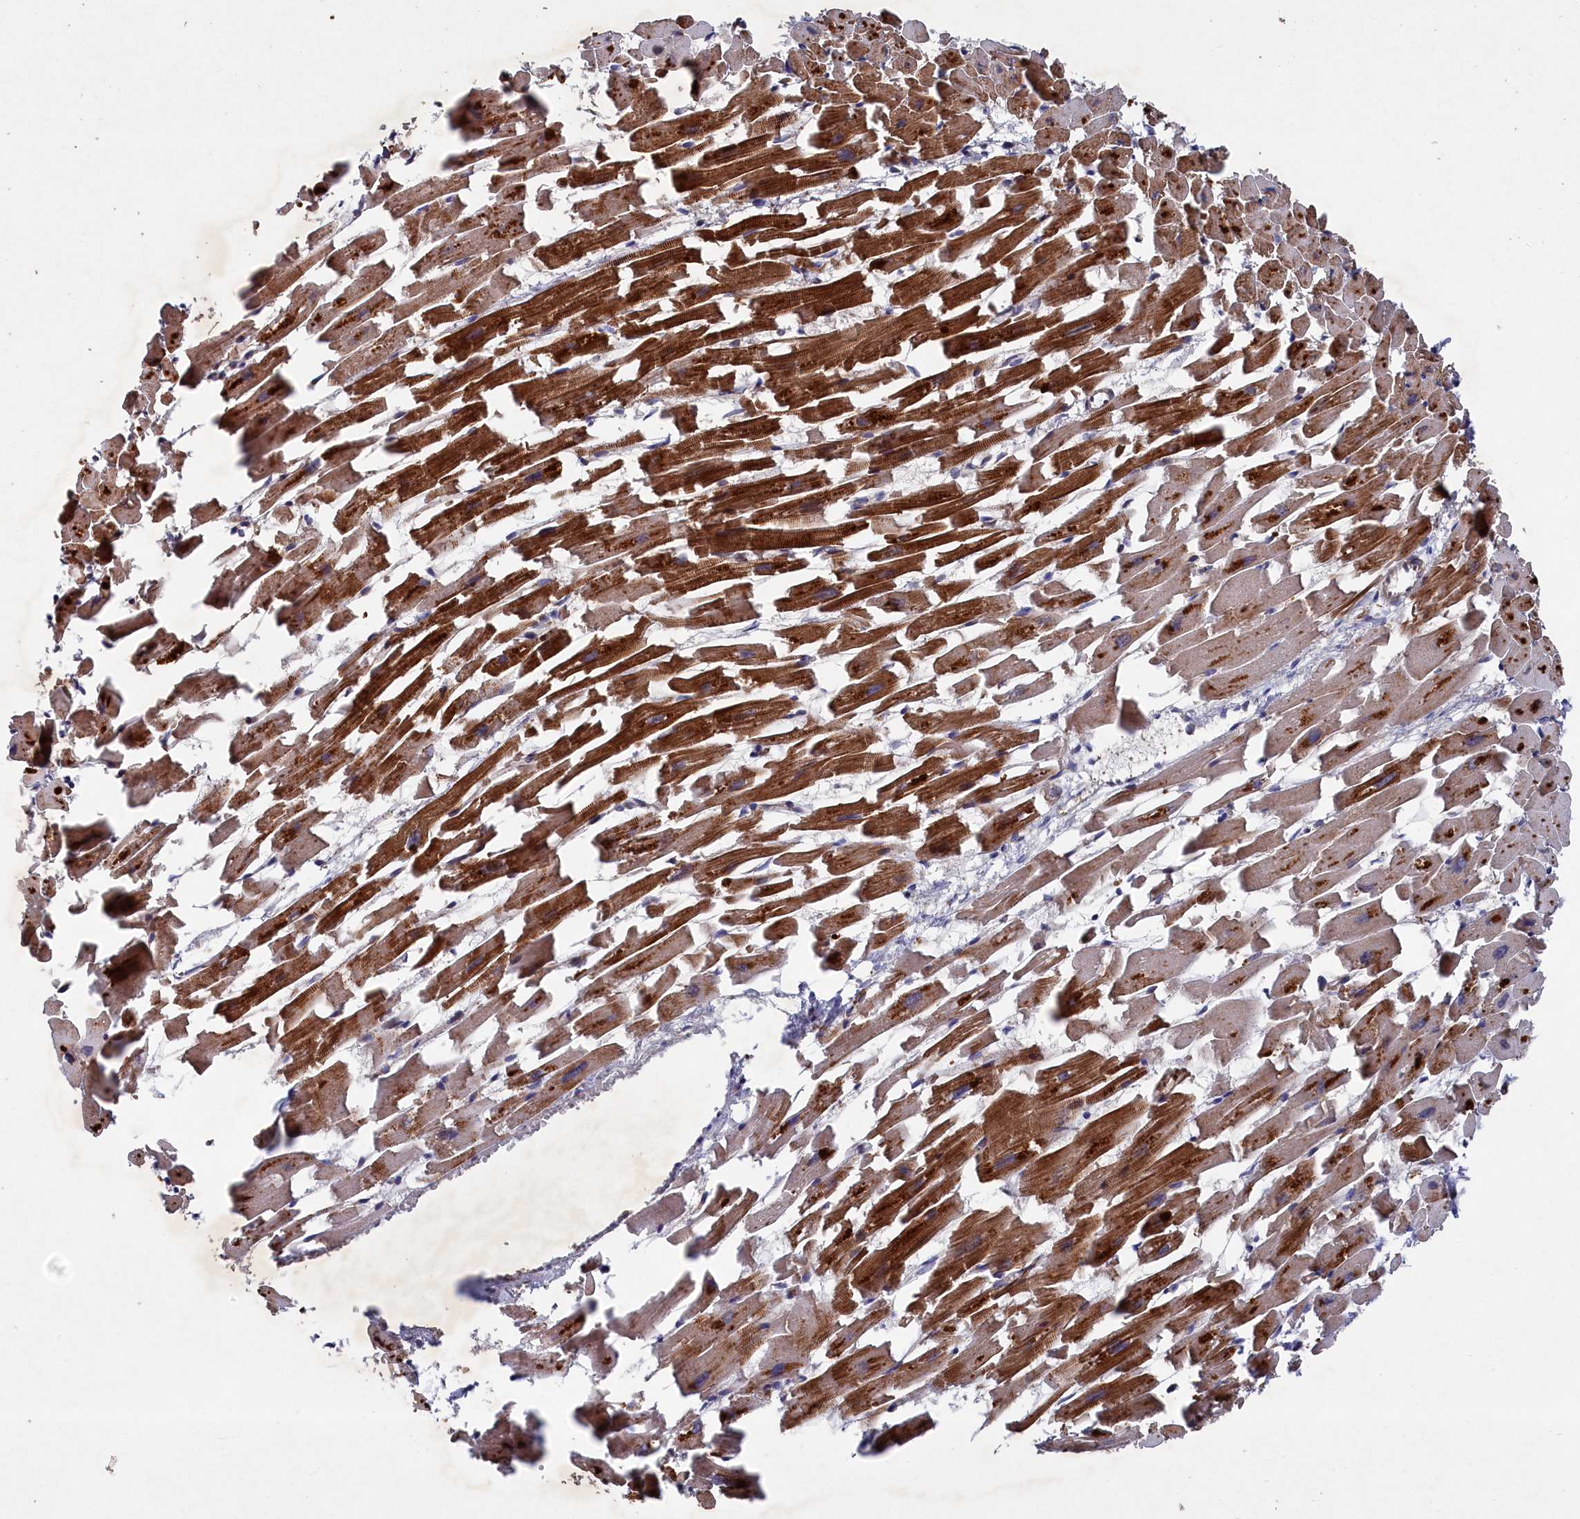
{"staining": {"intensity": "strong", "quantity": ">75%", "location": "cytoplasmic/membranous"}, "tissue": "heart muscle", "cell_type": "Cardiomyocytes", "image_type": "normal", "snomed": [{"axis": "morphology", "description": "Normal tissue, NOS"}, {"axis": "topography", "description": "Heart"}], "caption": "Cardiomyocytes reveal high levels of strong cytoplasmic/membranous positivity in approximately >75% of cells in unremarkable human heart muscle. The staining is performed using DAB (3,3'-diaminobenzidine) brown chromogen to label protein expression. The nuclei are counter-stained blue using hematoxylin.", "gene": "SUPV3L1", "patient": {"sex": "female", "age": 64}}